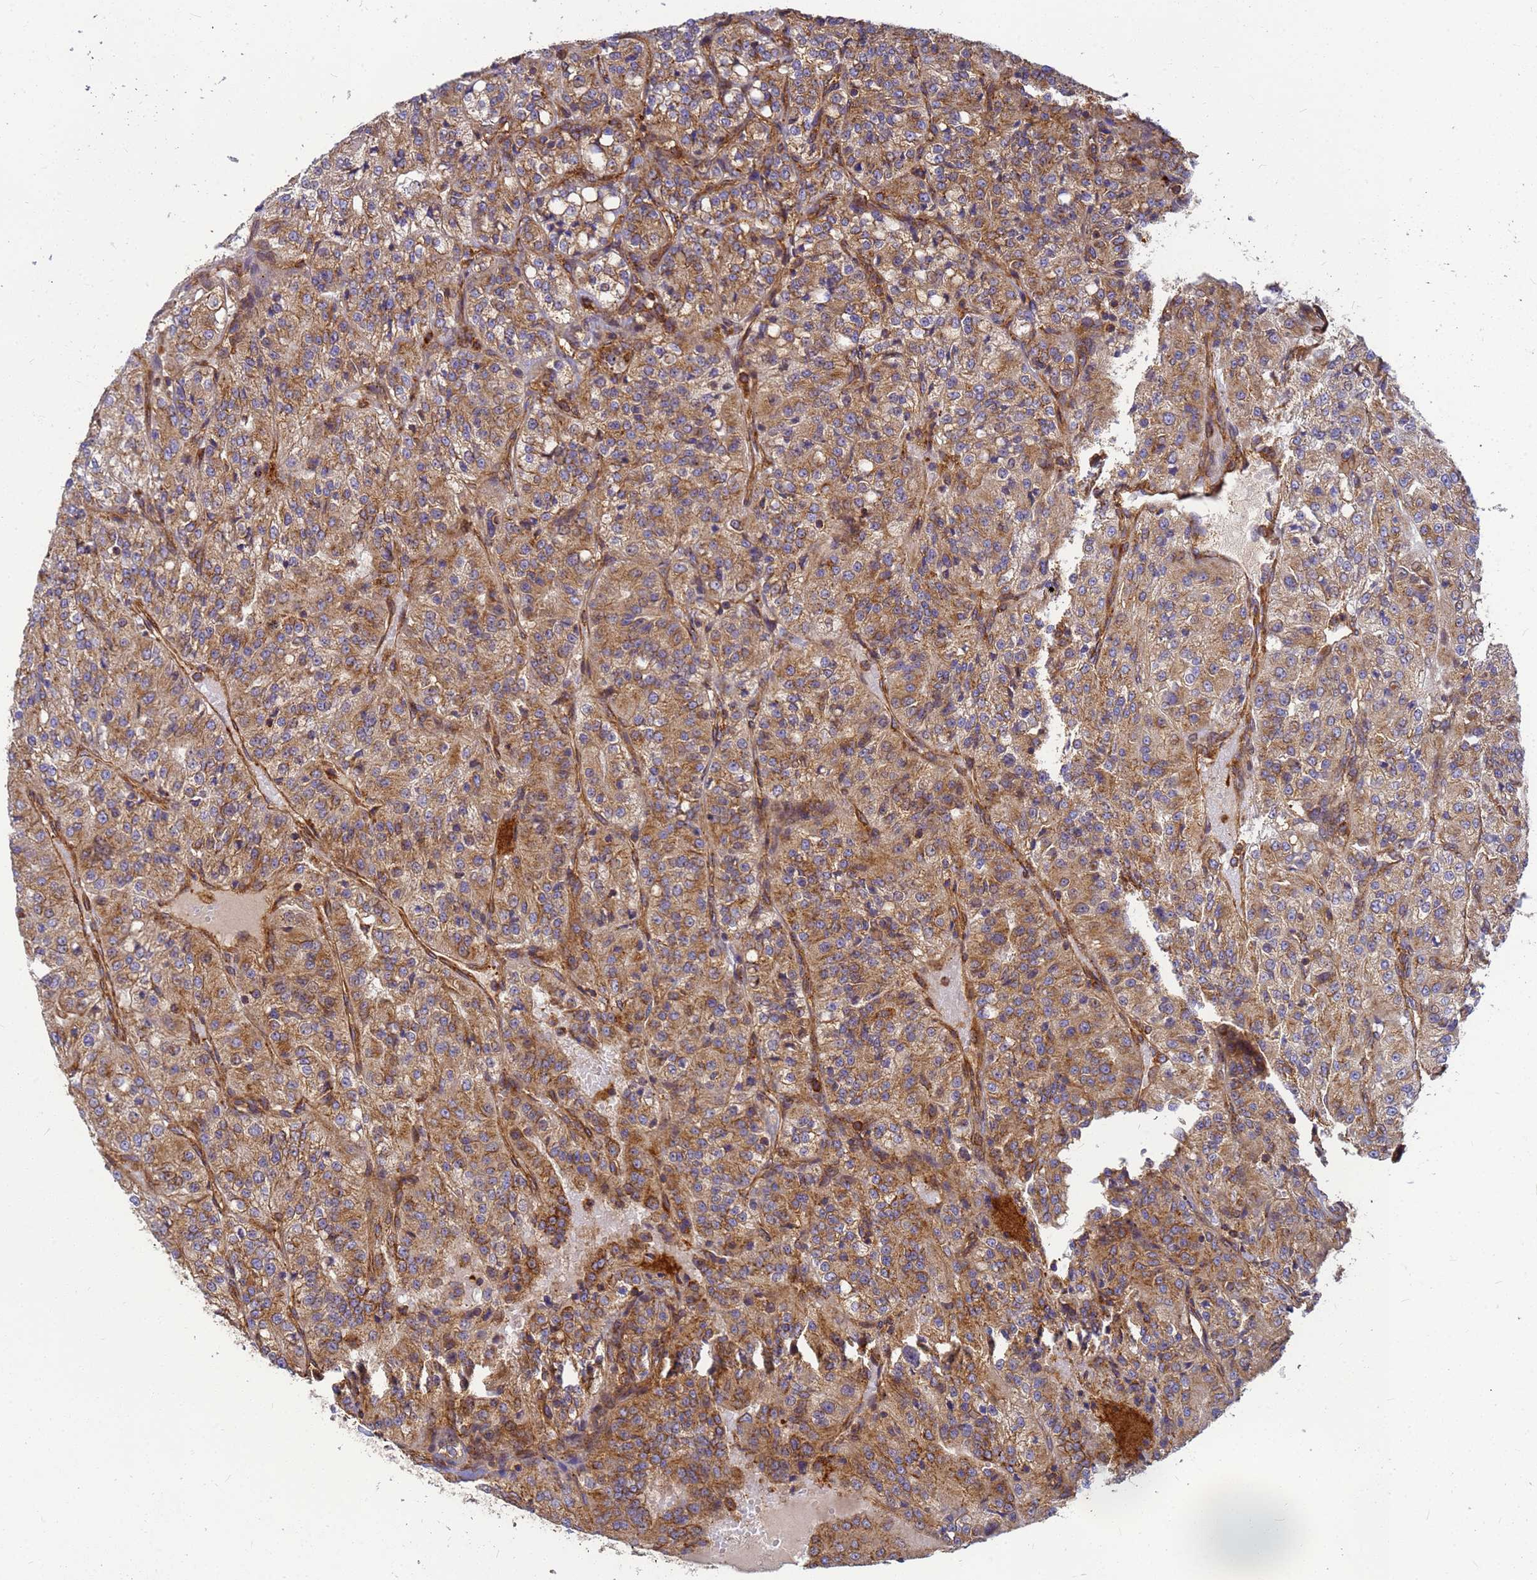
{"staining": {"intensity": "moderate", "quantity": ">75%", "location": "cytoplasmic/membranous"}, "tissue": "renal cancer", "cell_type": "Tumor cells", "image_type": "cancer", "snomed": [{"axis": "morphology", "description": "Adenocarcinoma, NOS"}, {"axis": "topography", "description": "Kidney"}], "caption": "Renal cancer (adenocarcinoma) tissue exhibits moderate cytoplasmic/membranous positivity in approximately >75% of tumor cells", "gene": "C2CD5", "patient": {"sex": "female", "age": 63}}